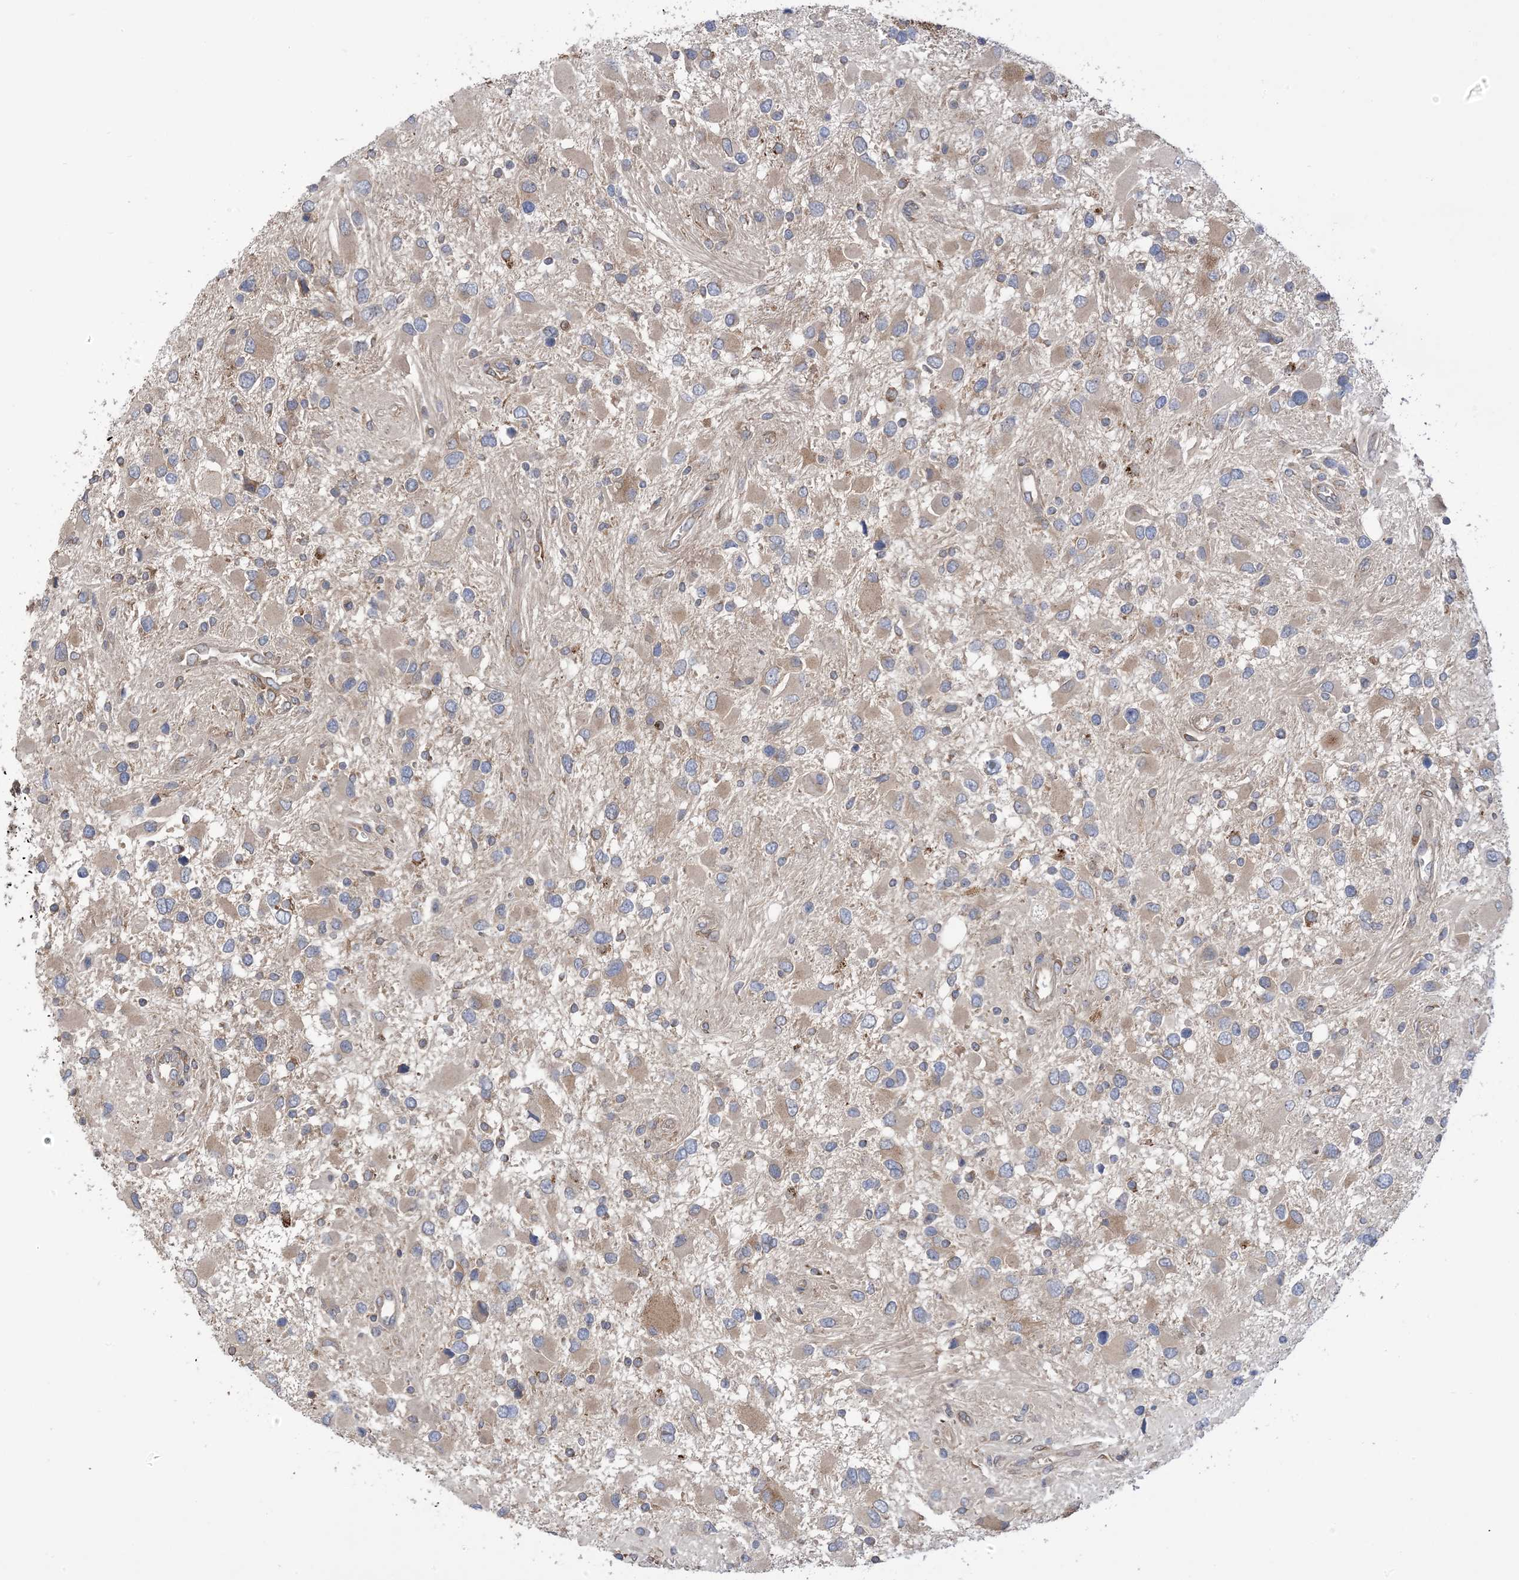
{"staining": {"intensity": "negative", "quantity": "none", "location": "none"}, "tissue": "glioma", "cell_type": "Tumor cells", "image_type": "cancer", "snomed": [{"axis": "morphology", "description": "Glioma, malignant, High grade"}, {"axis": "topography", "description": "Brain"}], "caption": "Tumor cells show no significant staining in glioma.", "gene": "CLEC16A", "patient": {"sex": "male", "age": 53}}